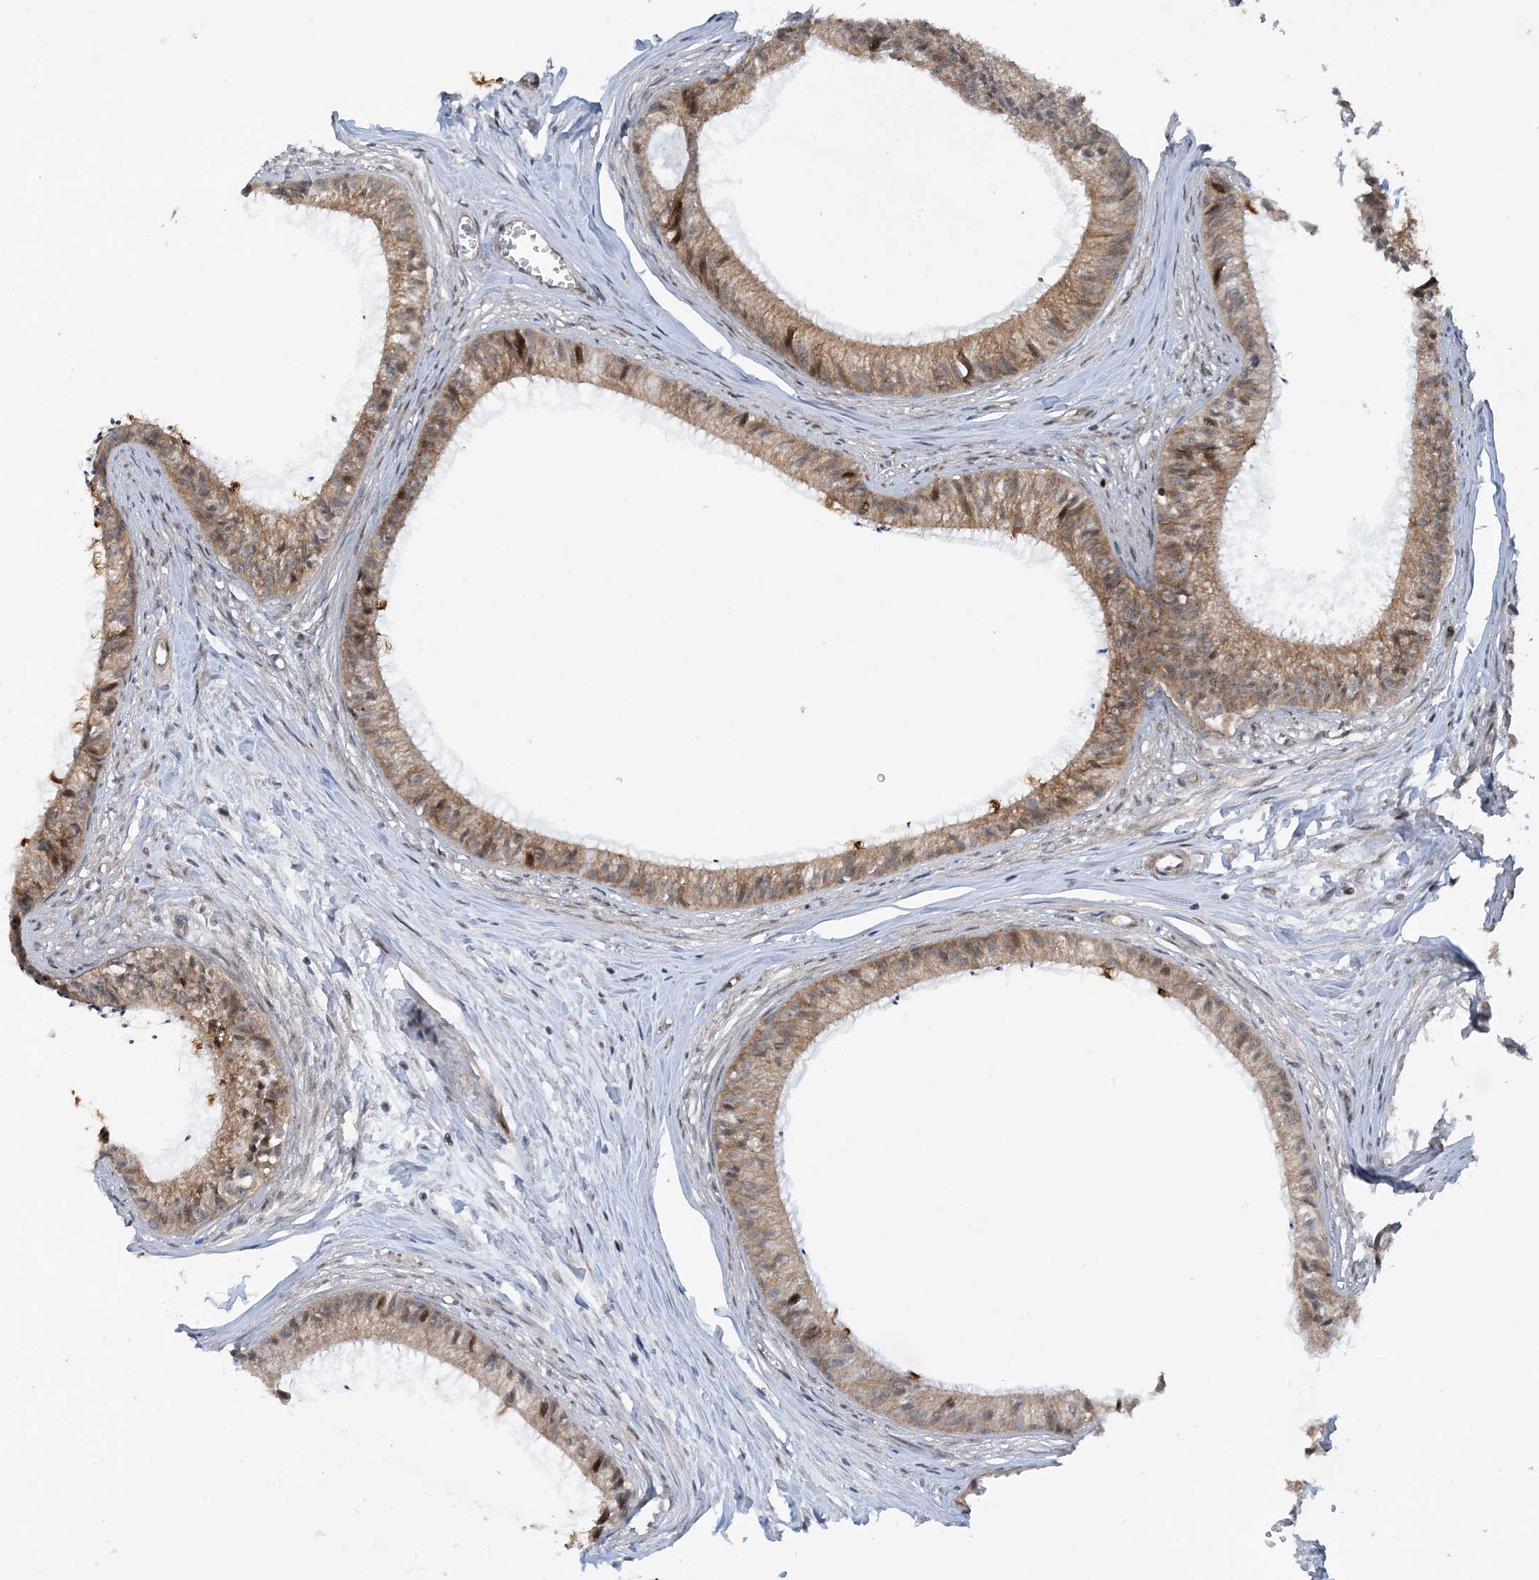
{"staining": {"intensity": "strong", "quantity": ">75%", "location": "cytoplasmic/membranous"}, "tissue": "epididymis", "cell_type": "Glandular cells", "image_type": "normal", "snomed": [{"axis": "morphology", "description": "Normal tissue, NOS"}, {"axis": "topography", "description": "Epididymis"}], "caption": "IHC staining of normal epididymis, which displays high levels of strong cytoplasmic/membranous expression in approximately >75% of glandular cells indicating strong cytoplasmic/membranous protein staining. The staining was performed using DAB (3,3'-diaminobenzidine) (brown) for protein detection and nuclei were counterstained in hematoxylin (blue).", "gene": "HEMK1", "patient": {"sex": "male", "age": 36}}